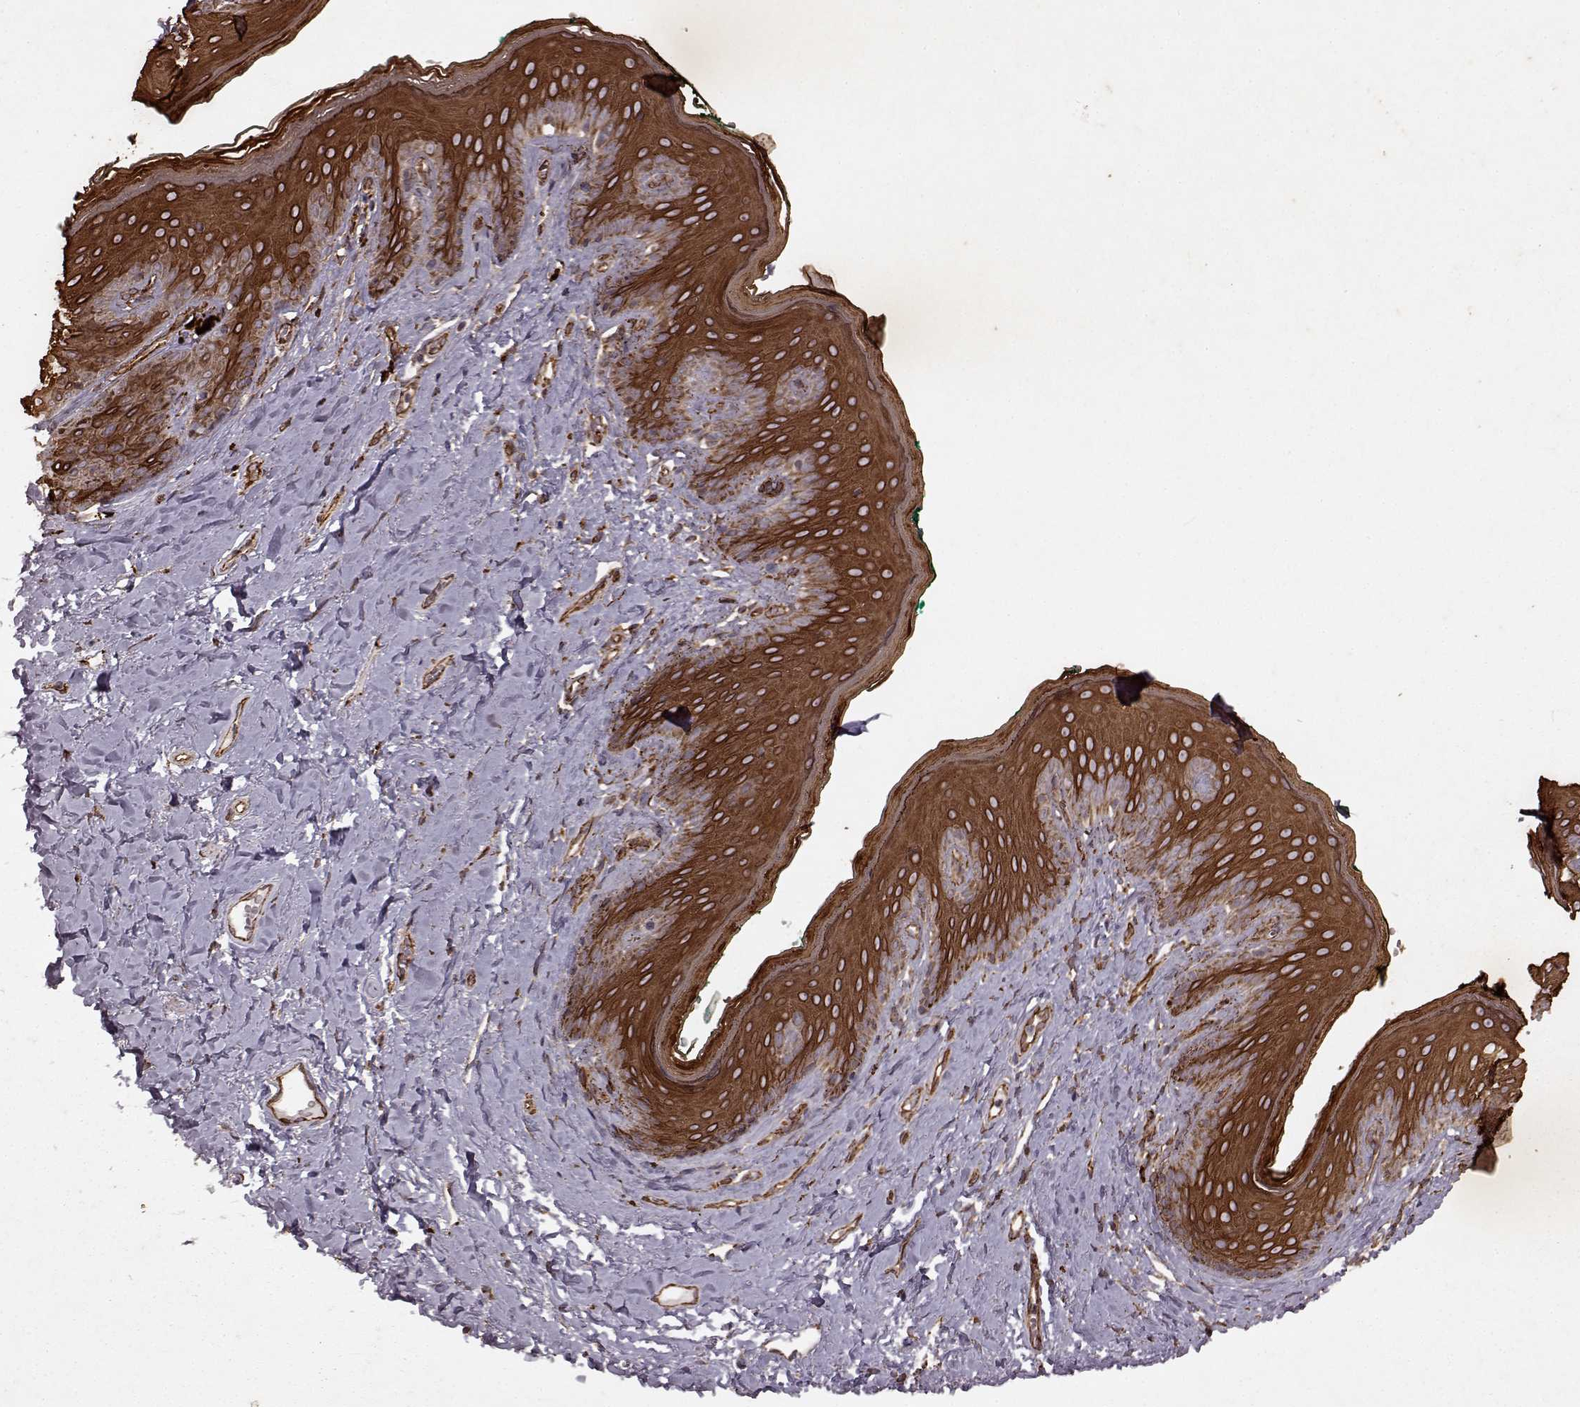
{"staining": {"intensity": "strong", "quantity": ">75%", "location": "cytoplasmic/membranous"}, "tissue": "skin", "cell_type": "Epidermal cells", "image_type": "normal", "snomed": [{"axis": "morphology", "description": "Normal tissue, NOS"}, {"axis": "topography", "description": "Vulva"}], "caption": "The photomicrograph reveals staining of normal skin, revealing strong cytoplasmic/membranous protein expression (brown color) within epidermal cells. Using DAB (3,3'-diaminobenzidine) (brown) and hematoxylin (blue) stains, captured at high magnification using brightfield microscopy.", "gene": "ENSG00000285130", "patient": {"sex": "female", "age": 66}}